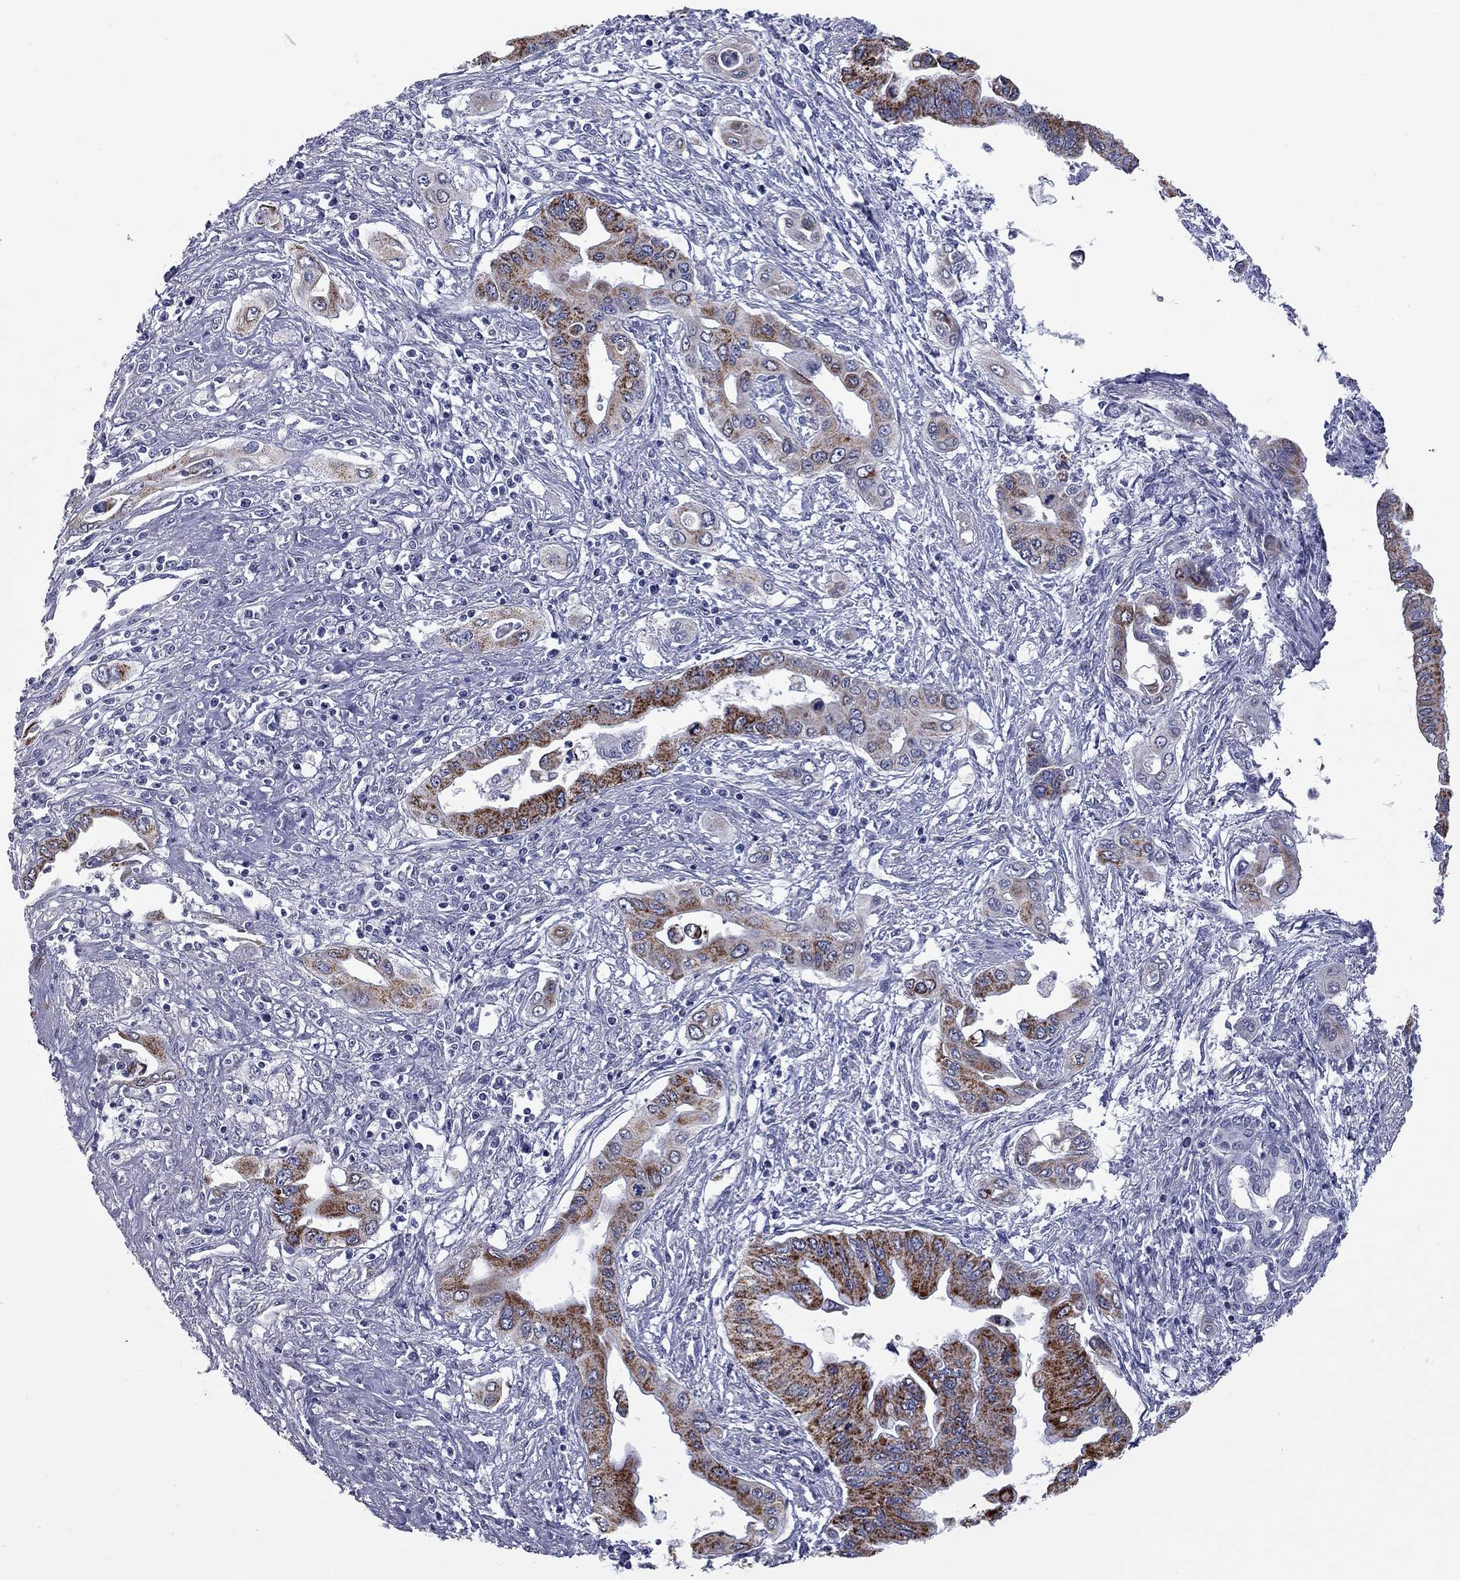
{"staining": {"intensity": "strong", "quantity": ">75%", "location": "cytoplasmic/membranous"}, "tissue": "pancreatic cancer", "cell_type": "Tumor cells", "image_type": "cancer", "snomed": [{"axis": "morphology", "description": "Adenocarcinoma, NOS"}, {"axis": "topography", "description": "Pancreas"}], "caption": "Immunohistochemistry image of neoplastic tissue: human adenocarcinoma (pancreatic) stained using IHC demonstrates high levels of strong protein expression localized specifically in the cytoplasmic/membranous of tumor cells, appearing as a cytoplasmic/membranous brown color.", "gene": "SHOC2", "patient": {"sex": "female", "age": 62}}